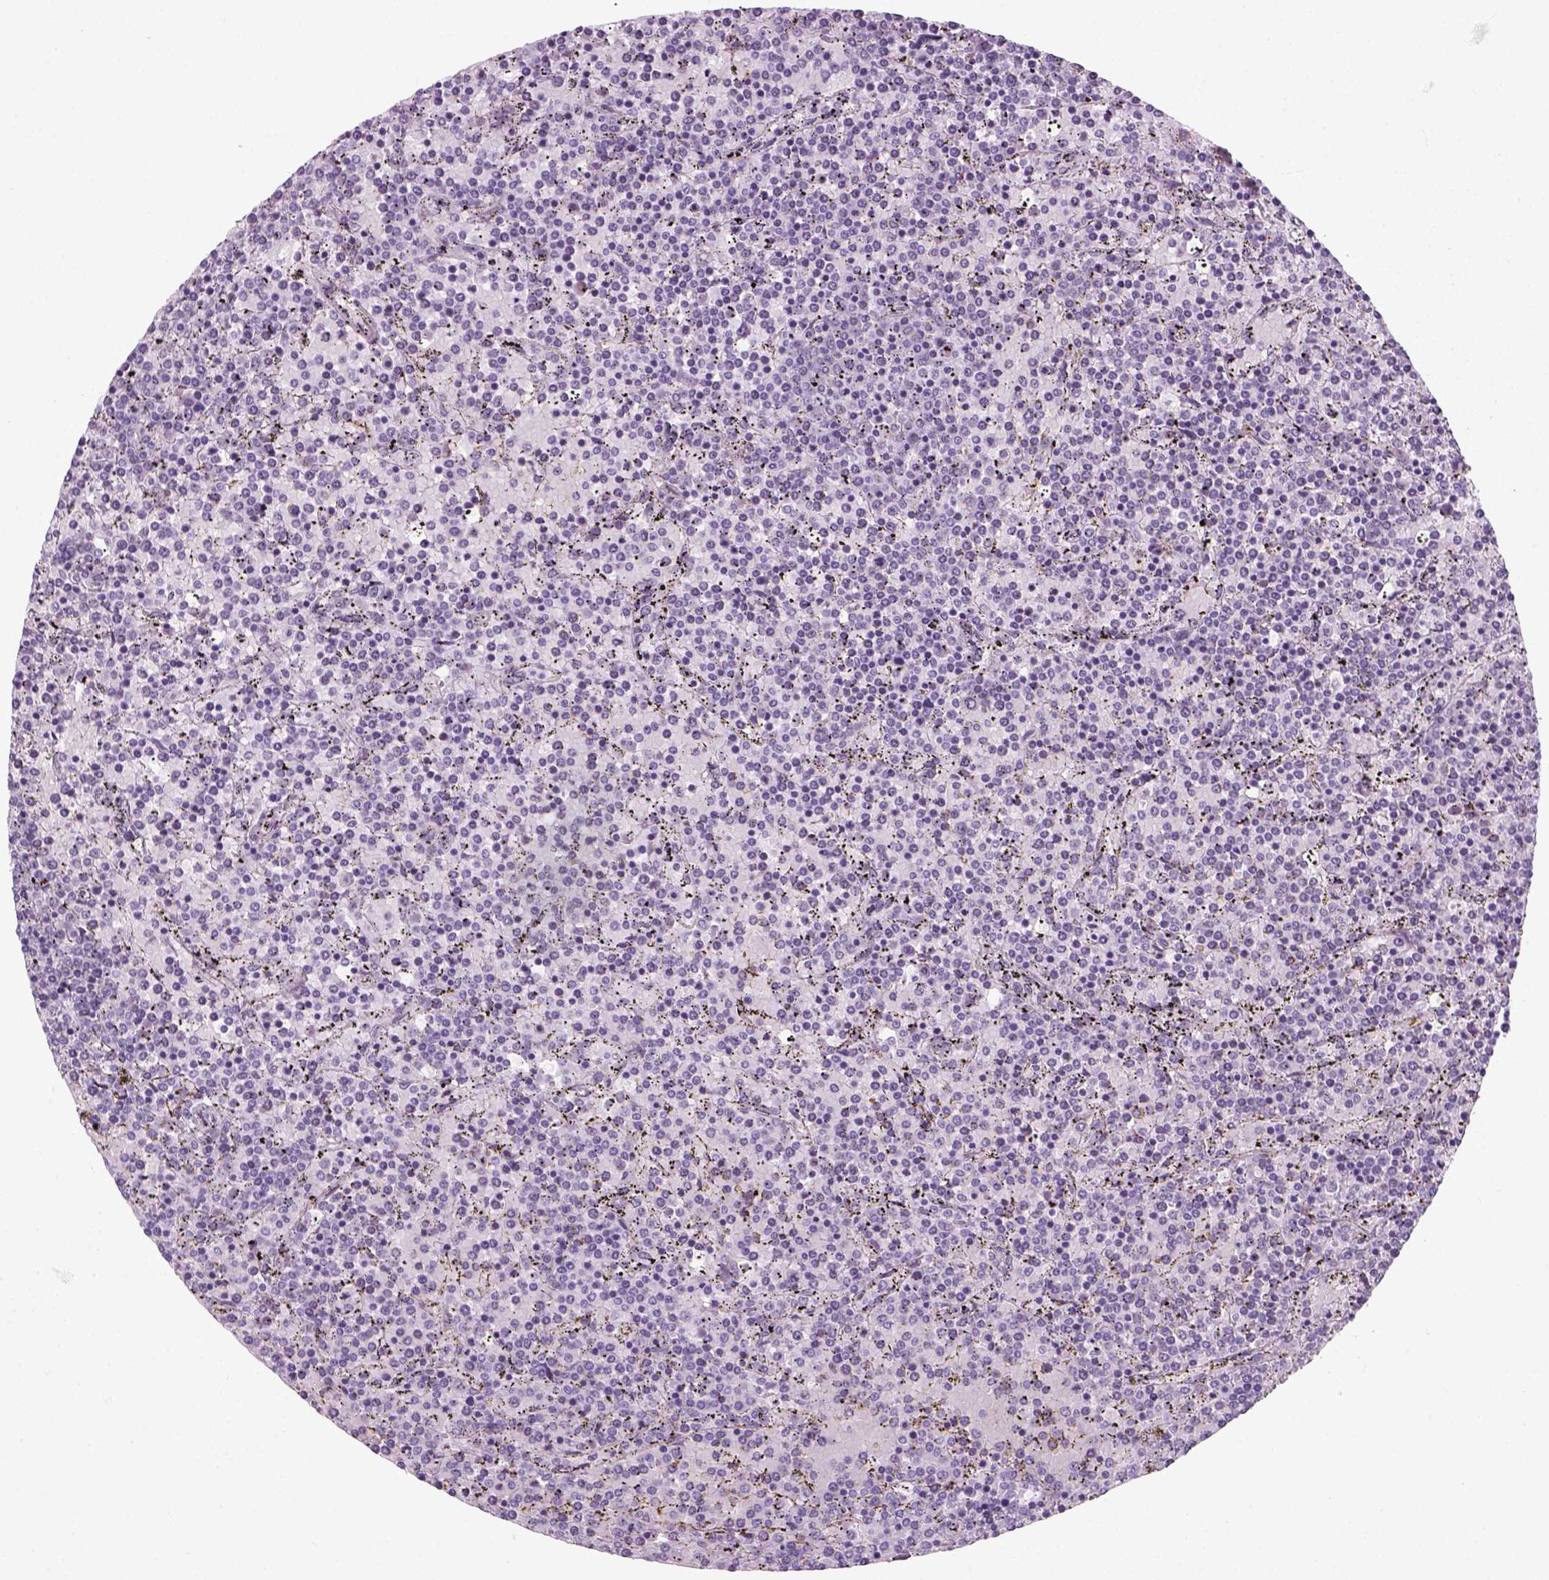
{"staining": {"intensity": "negative", "quantity": "none", "location": "none"}, "tissue": "lymphoma", "cell_type": "Tumor cells", "image_type": "cancer", "snomed": [{"axis": "morphology", "description": "Malignant lymphoma, non-Hodgkin's type, Low grade"}, {"axis": "topography", "description": "Spleen"}], "caption": "High power microscopy photomicrograph of an immunohistochemistry micrograph of lymphoma, revealing no significant positivity in tumor cells.", "gene": "ZNF865", "patient": {"sex": "female", "age": 77}}